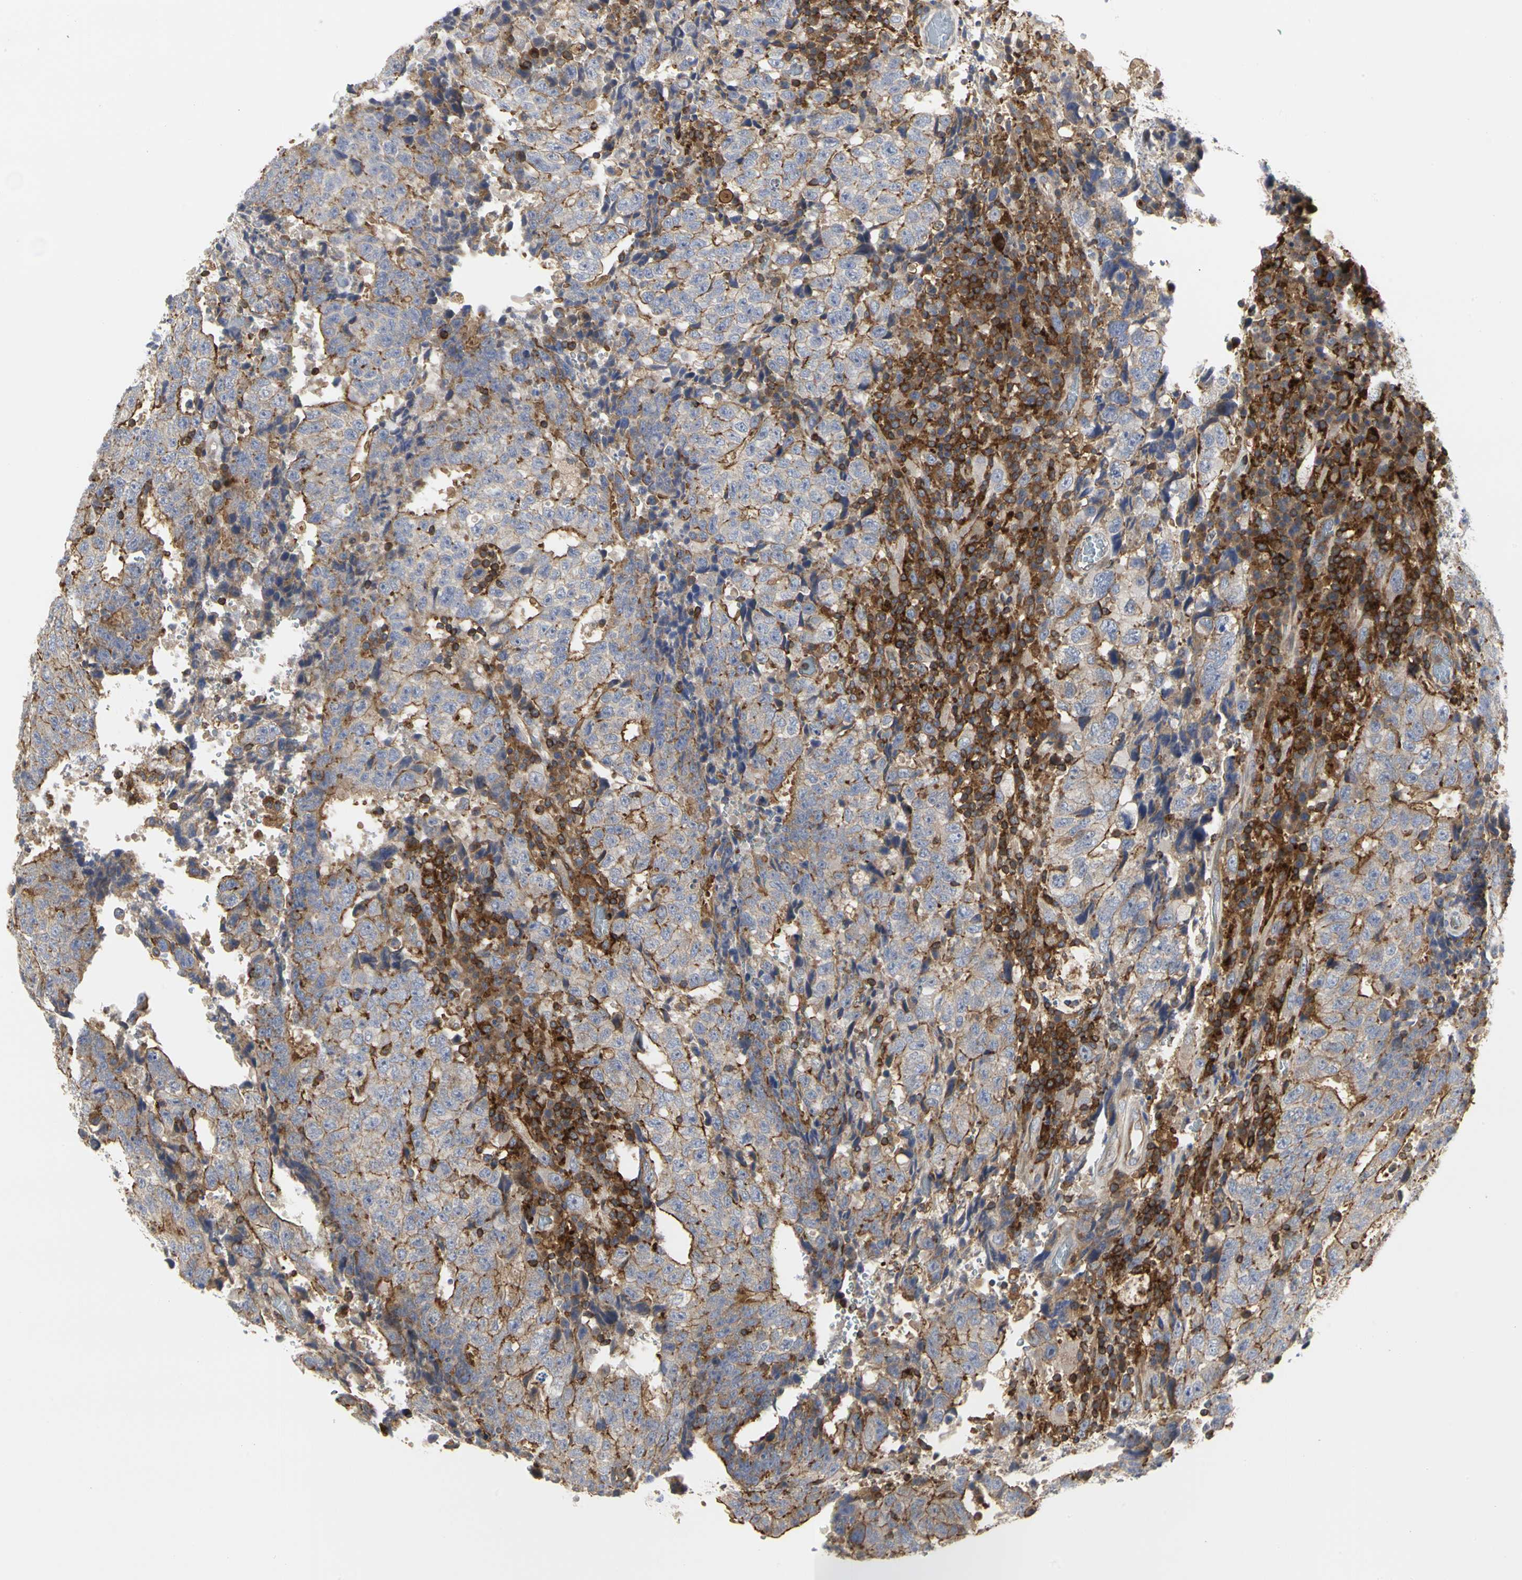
{"staining": {"intensity": "moderate", "quantity": "<25%", "location": "cytoplasmic/membranous"}, "tissue": "testis cancer", "cell_type": "Tumor cells", "image_type": "cancer", "snomed": [{"axis": "morphology", "description": "Necrosis, NOS"}, {"axis": "morphology", "description": "Carcinoma, Embryonal, NOS"}, {"axis": "topography", "description": "Testis"}], "caption": "A high-resolution histopathology image shows IHC staining of embryonal carcinoma (testis), which demonstrates moderate cytoplasmic/membranous positivity in approximately <25% of tumor cells. Nuclei are stained in blue.", "gene": "NAPG", "patient": {"sex": "male", "age": 19}}